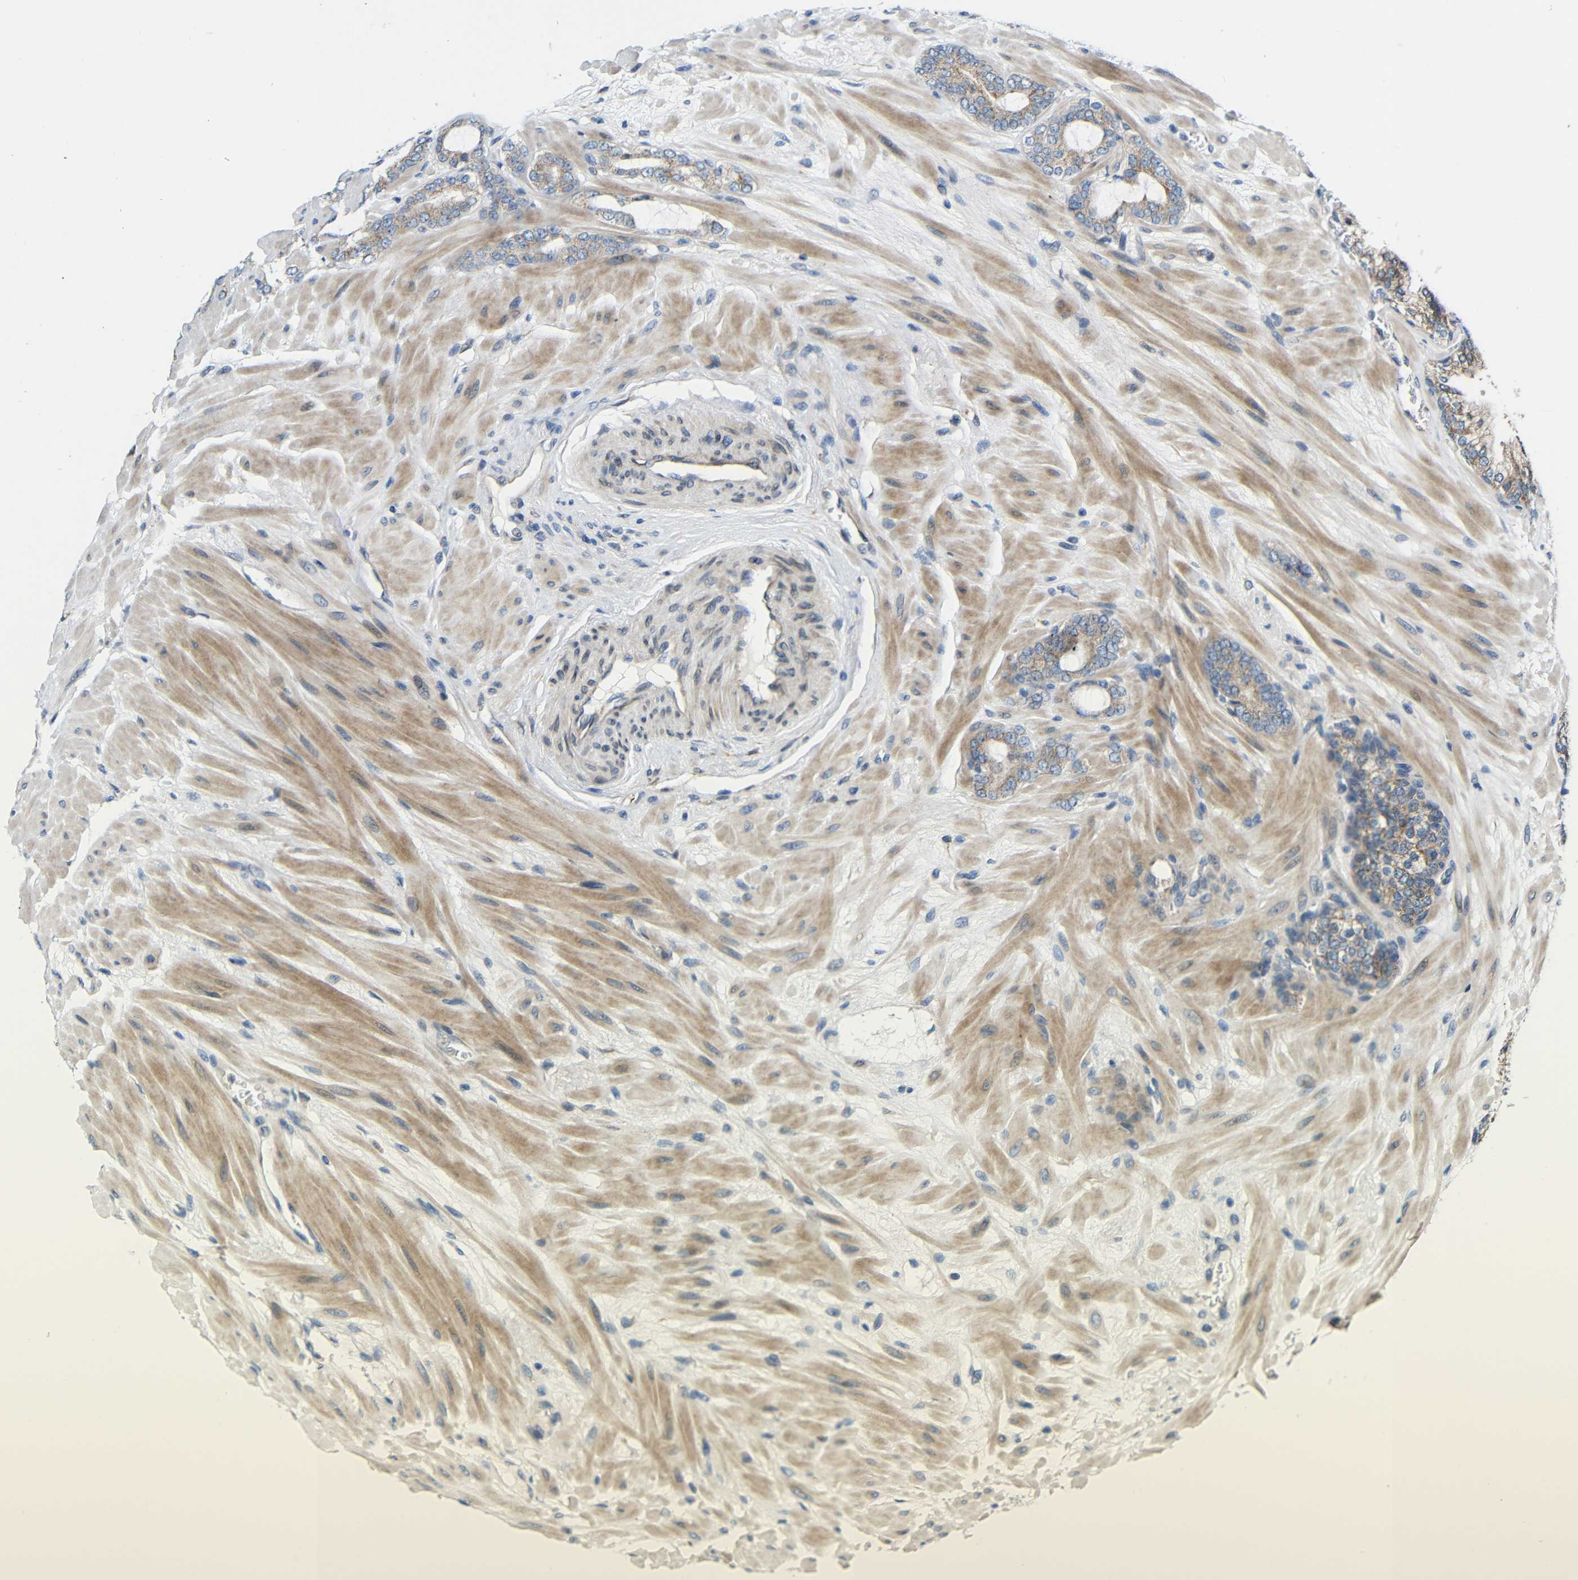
{"staining": {"intensity": "weak", "quantity": ">75%", "location": "cytoplasmic/membranous"}, "tissue": "prostate cancer", "cell_type": "Tumor cells", "image_type": "cancer", "snomed": [{"axis": "morphology", "description": "Adenocarcinoma, Low grade"}, {"axis": "topography", "description": "Prostate"}], "caption": "Human prostate cancer stained with a brown dye displays weak cytoplasmic/membranous positive staining in about >75% of tumor cells.", "gene": "TMEM25", "patient": {"sex": "male", "age": 63}}